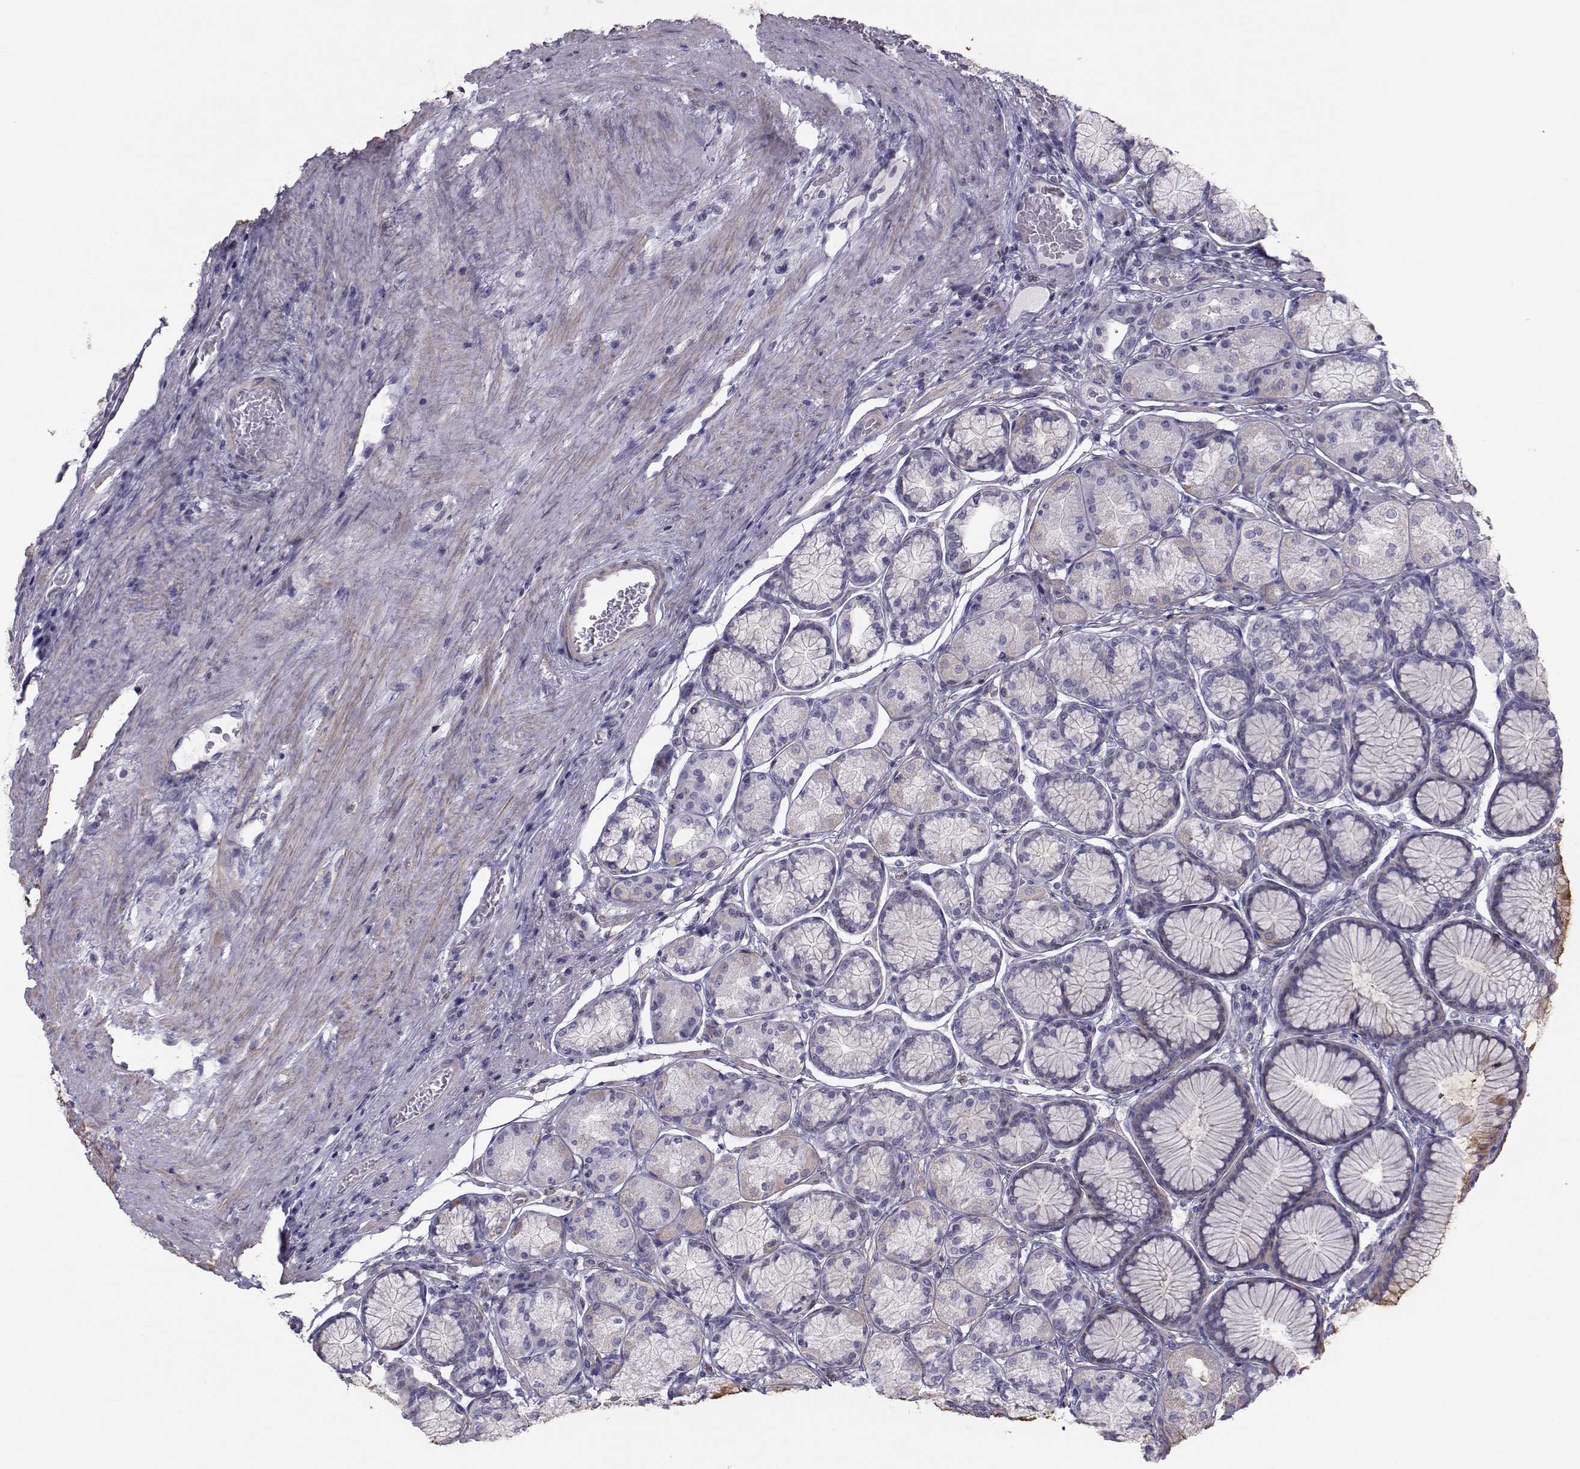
{"staining": {"intensity": "moderate", "quantity": "<25%", "location": "cytoplasmic/membranous"}, "tissue": "stomach", "cell_type": "Glandular cells", "image_type": "normal", "snomed": [{"axis": "morphology", "description": "Normal tissue, NOS"}, {"axis": "morphology", "description": "Adenocarcinoma, NOS"}, {"axis": "morphology", "description": "Adenocarcinoma, High grade"}, {"axis": "topography", "description": "Stomach, upper"}, {"axis": "topography", "description": "Stomach"}], "caption": "IHC photomicrograph of benign human stomach stained for a protein (brown), which exhibits low levels of moderate cytoplasmic/membranous staining in about <25% of glandular cells.", "gene": "GARIN3", "patient": {"sex": "female", "age": 65}}